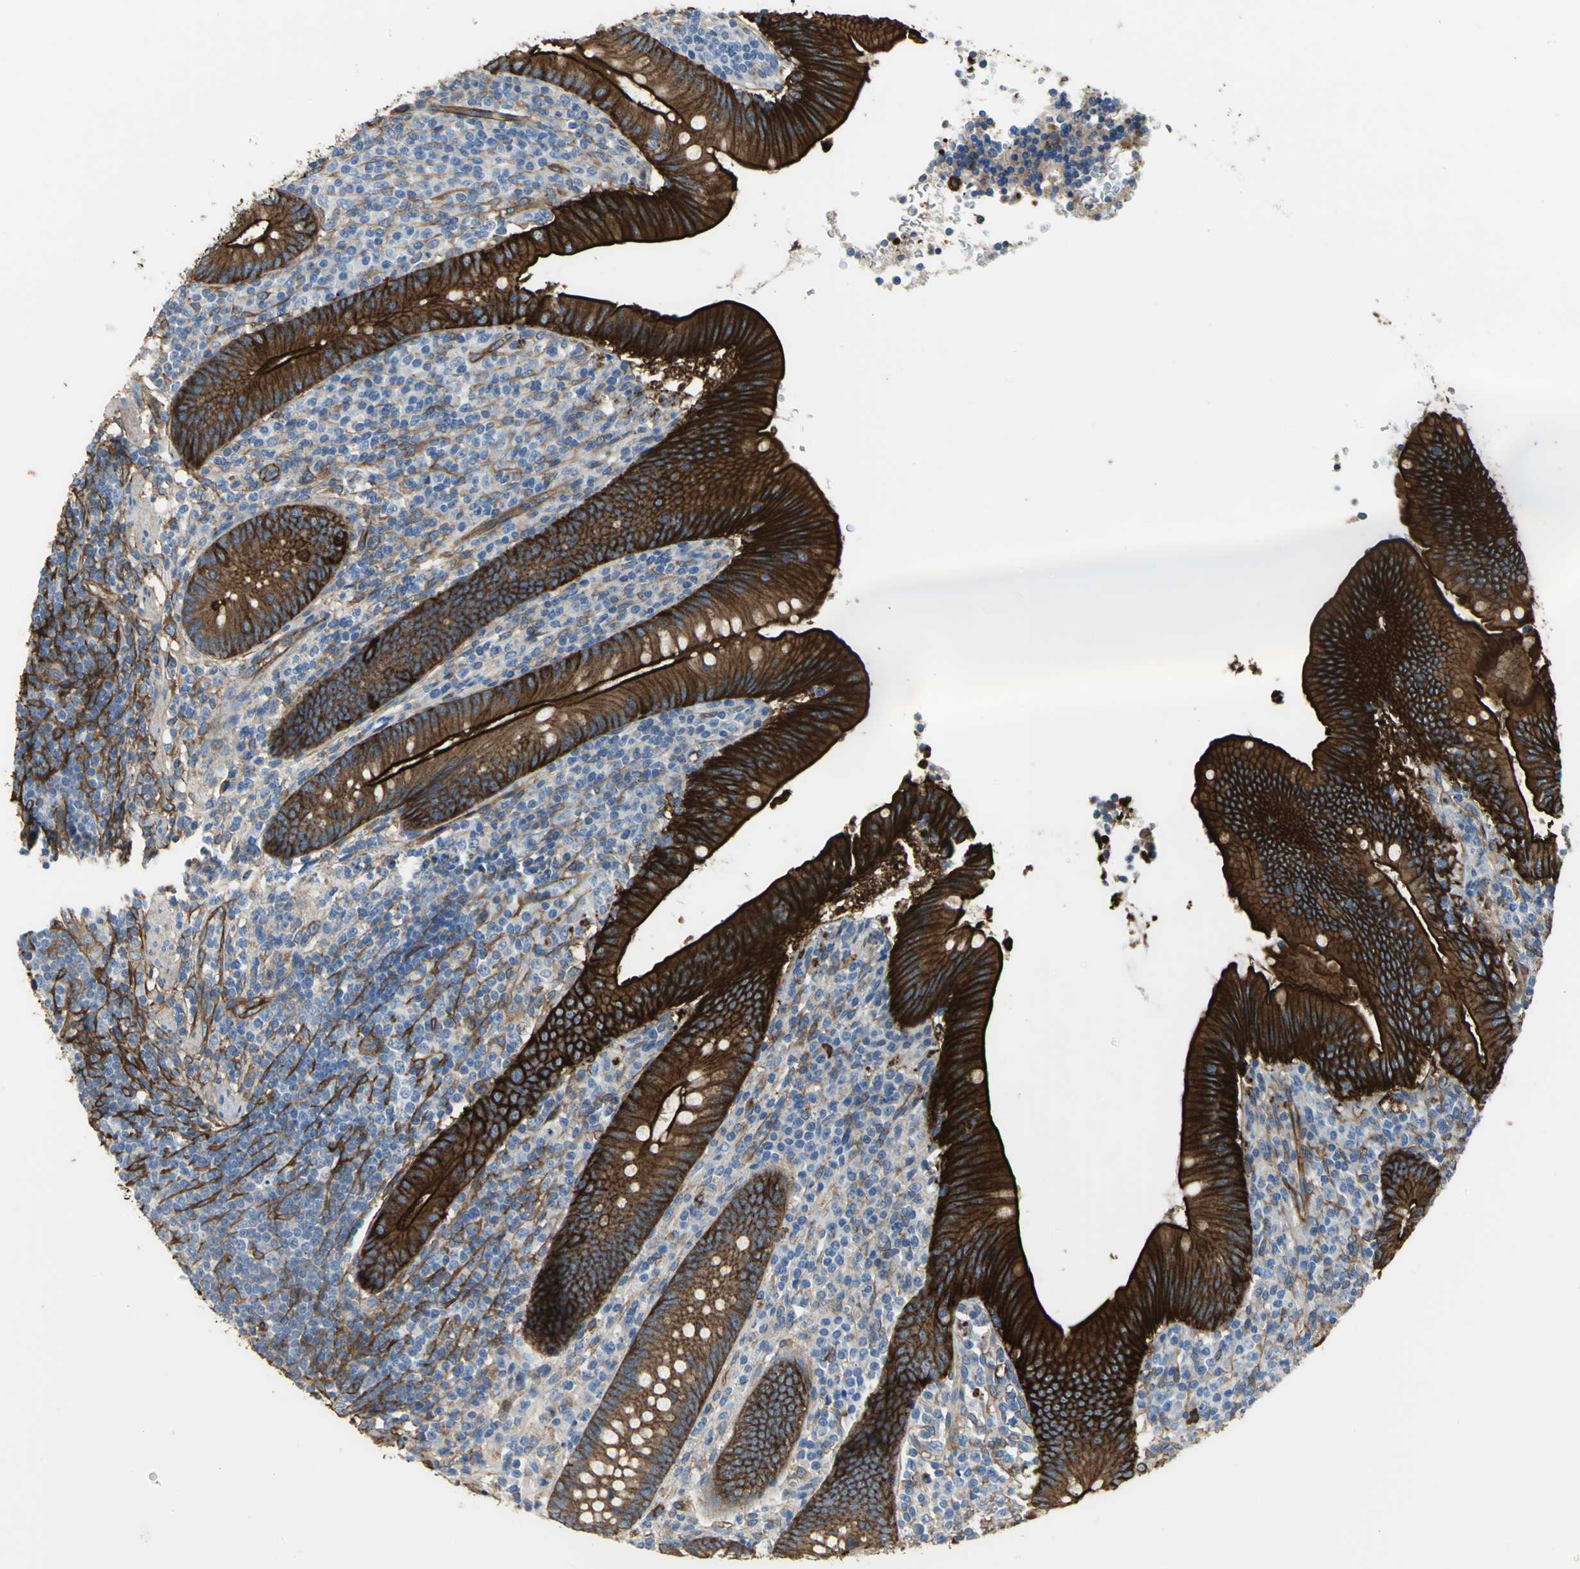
{"staining": {"intensity": "strong", "quantity": ">75%", "location": "cytoplasmic/membranous"}, "tissue": "appendix", "cell_type": "Glandular cells", "image_type": "normal", "snomed": [{"axis": "morphology", "description": "Normal tissue, NOS"}, {"axis": "morphology", "description": "Inflammation, NOS"}, {"axis": "topography", "description": "Appendix"}], "caption": "A high amount of strong cytoplasmic/membranous positivity is appreciated in about >75% of glandular cells in benign appendix. The staining was performed using DAB to visualize the protein expression in brown, while the nuclei were stained in blue with hematoxylin (Magnification: 20x).", "gene": "FLNB", "patient": {"sex": "male", "age": 46}}